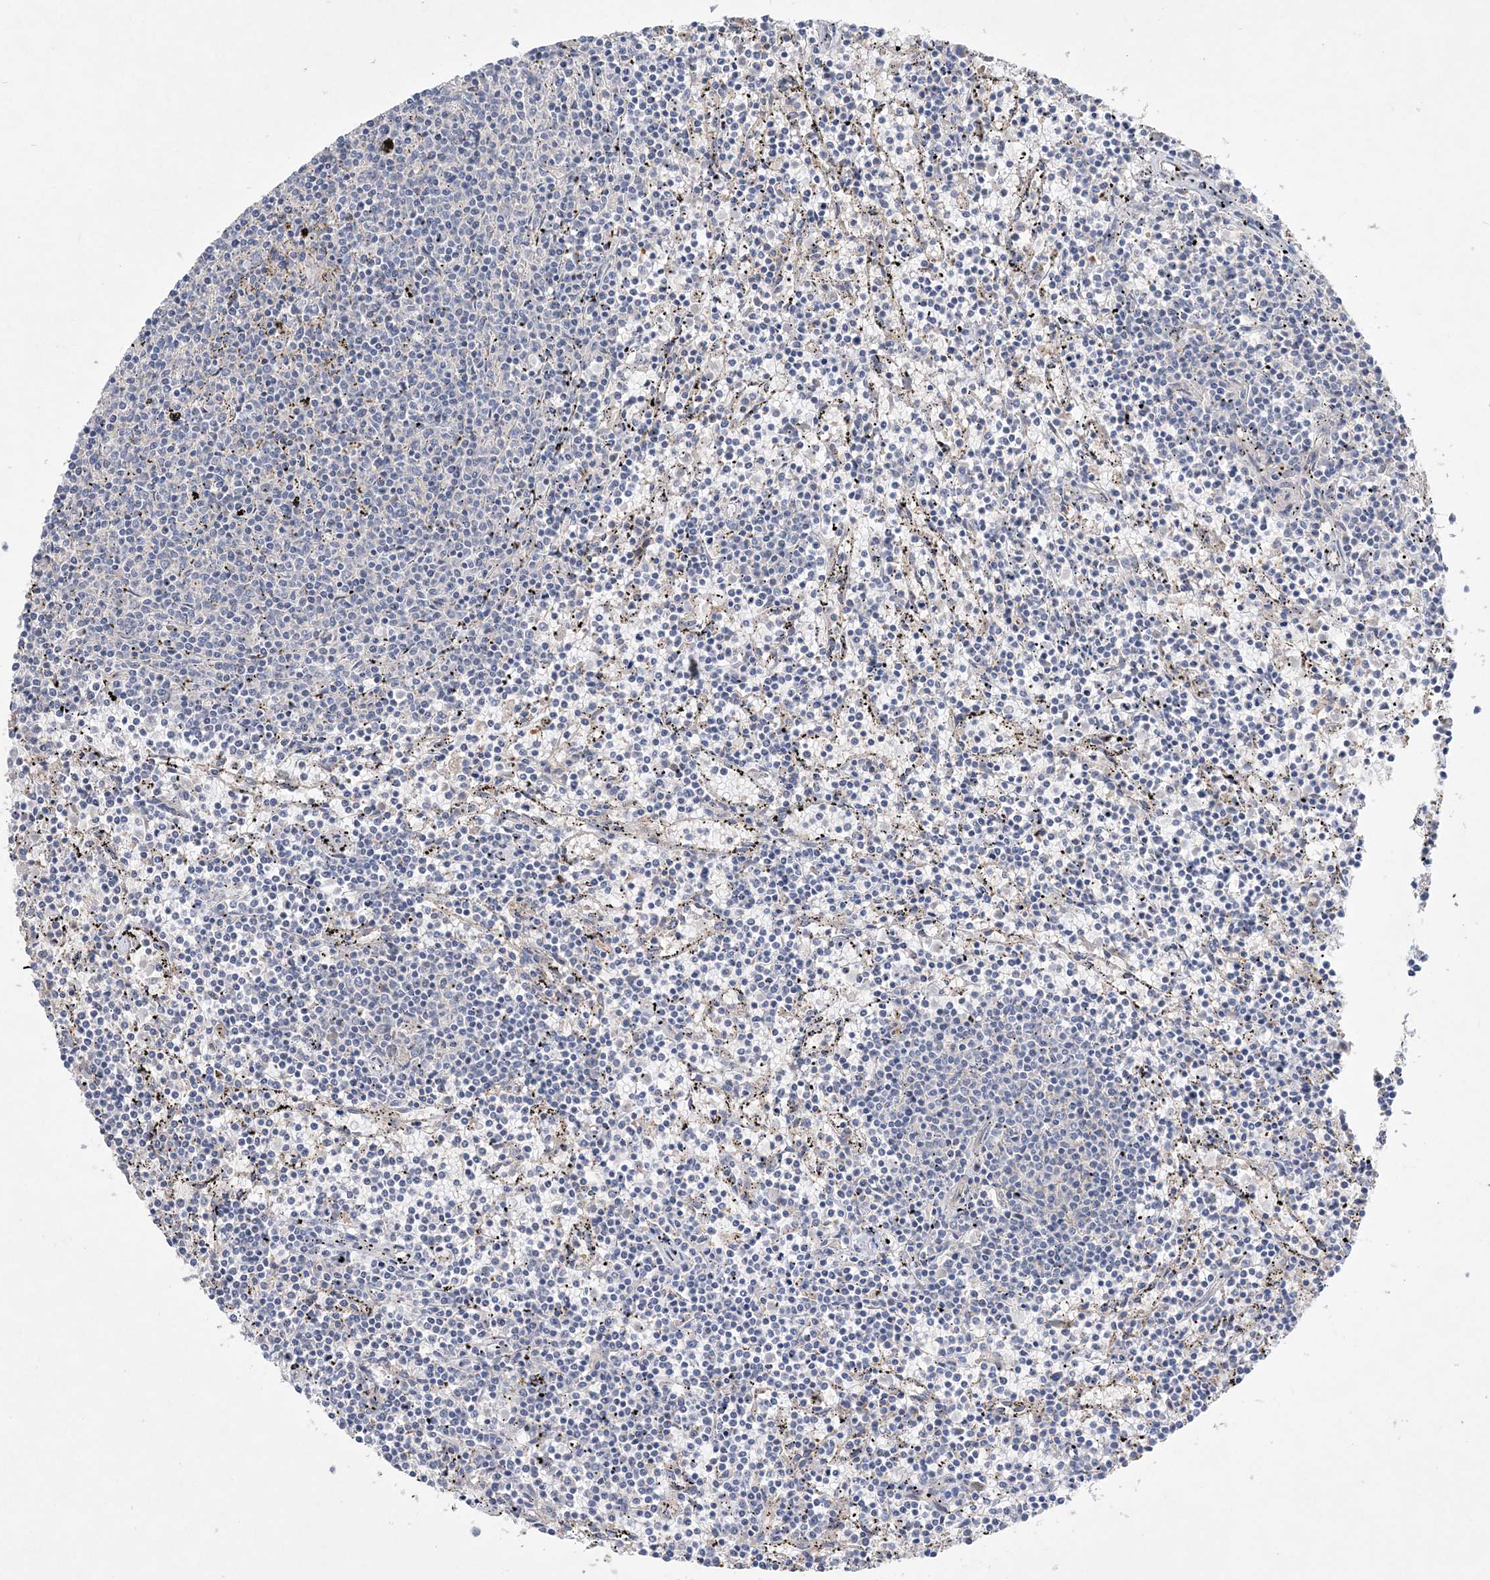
{"staining": {"intensity": "negative", "quantity": "none", "location": "none"}, "tissue": "lymphoma", "cell_type": "Tumor cells", "image_type": "cancer", "snomed": [{"axis": "morphology", "description": "Malignant lymphoma, non-Hodgkin's type, Low grade"}, {"axis": "topography", "description": "Spleen"}], "caption": "This is a micrograph of immunohistochemistry staining of low-grade malignant lymphoma, non-Hodgkin's type, which shows no expression in tumor cells.", "gene": "ADCK2", "patient": {"sex": "female", "age": 50}}